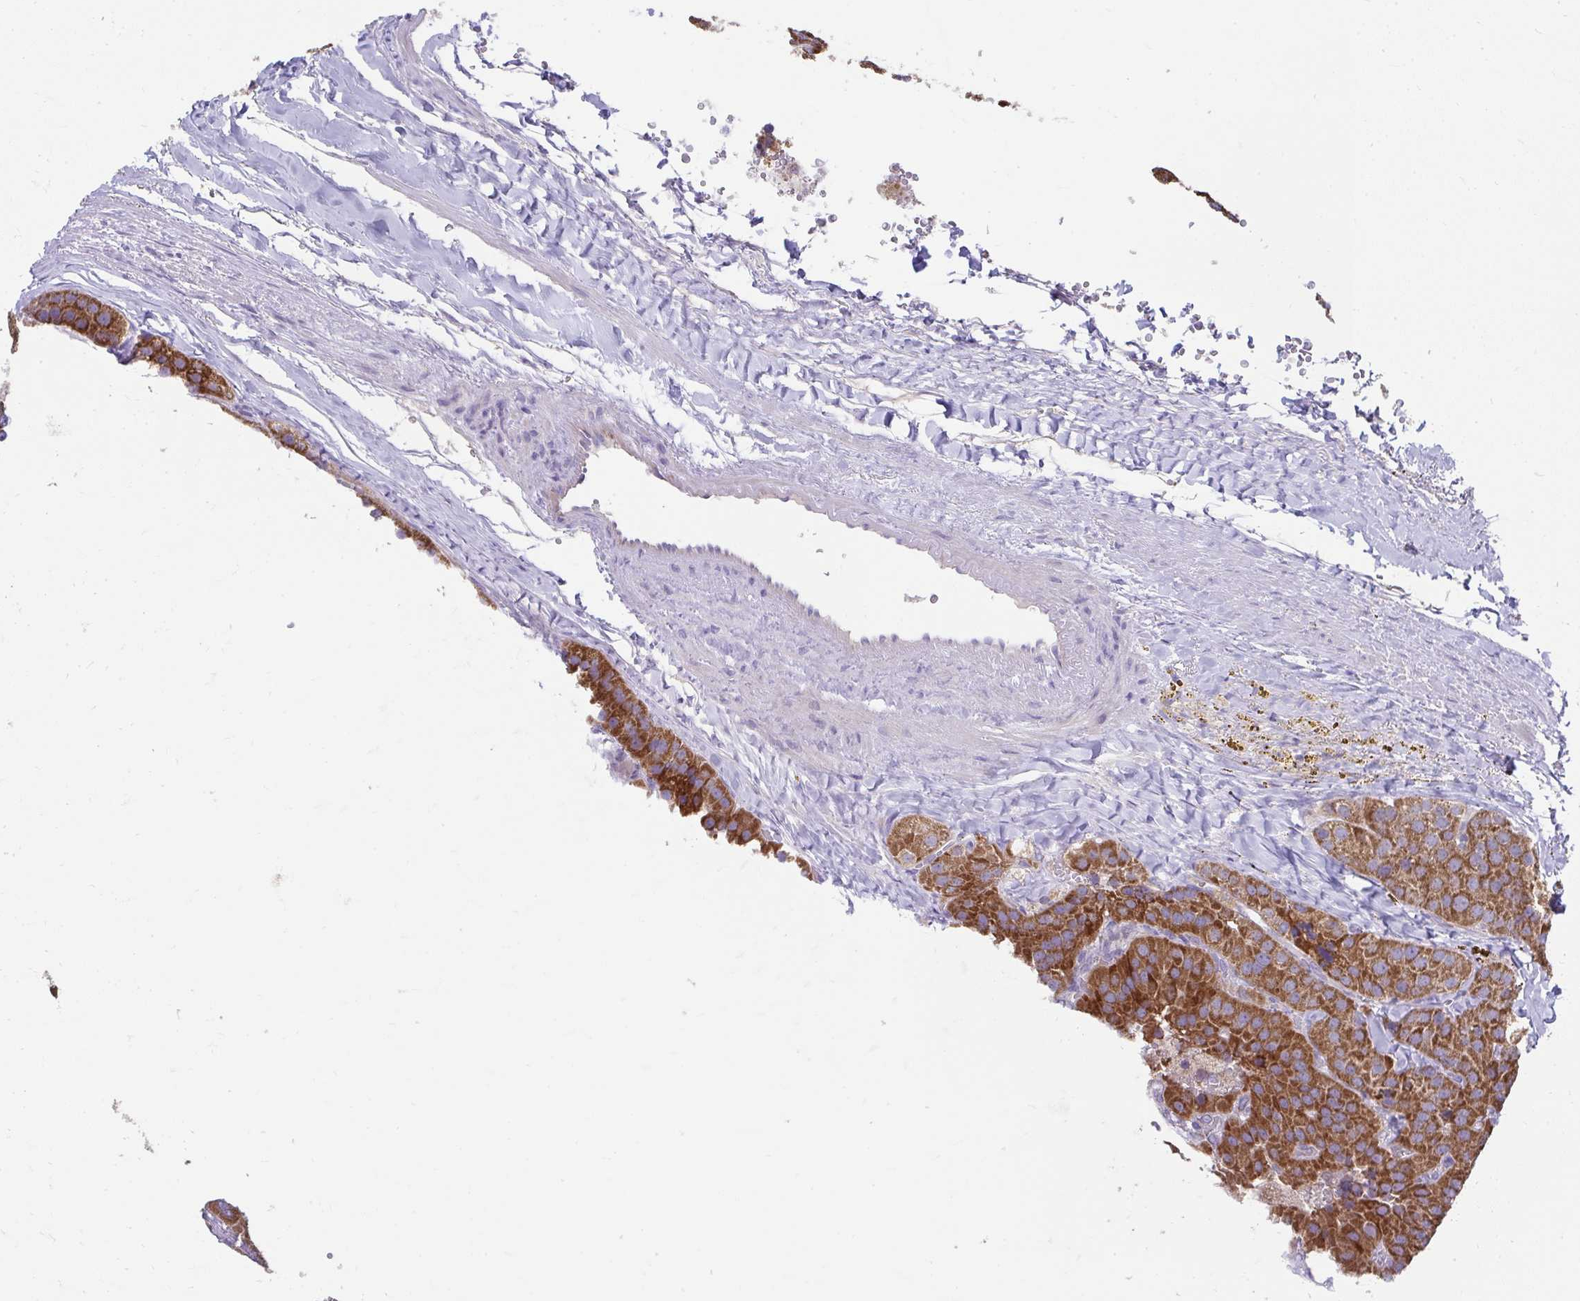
{"staining": {"intensity": "strong", "quantity": ">75%", "location": "cytoplasmic/membranous"}, "tissue": "parathyroid gland", "cell_type": "Glandular cells", "image_type": "normal", "snomed": [{"axis": "morphology", "description": "Normal tissue, NOS"}, {"axis": "morphology", "description": "Adenoma, NOS"}, {"axis": "topography", "description": "Parathyroid gland"}], "caption": "A micrograph of parathyroid gland stained for a protein demonstrates strong cytoplasmic/membranous brown staining in glandular cells. (Brightfield microscopy of DAB IHC at high magnification).", "gene": "PRRG3", "patient": {"sex": "female", "age": 86}}